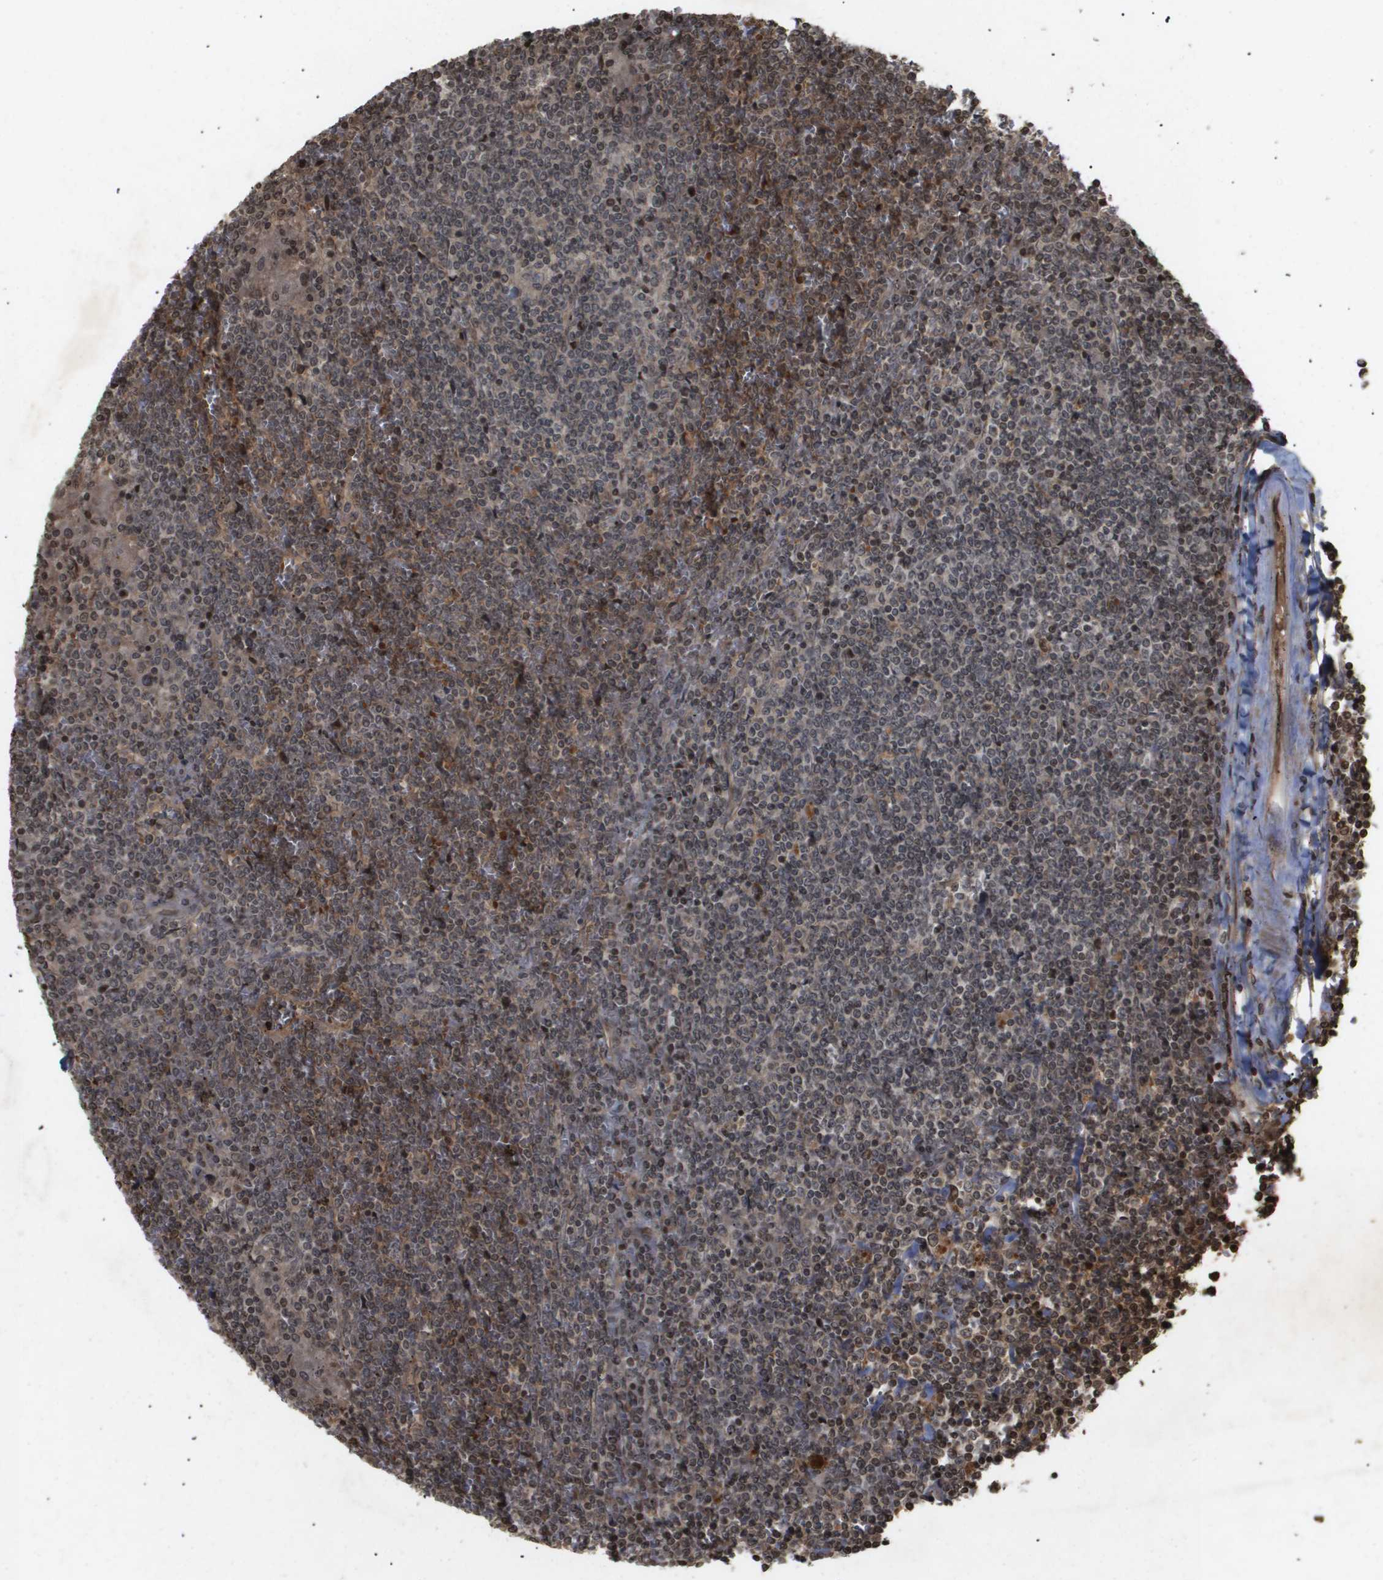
{"staining": {"intensity": "moderate", "quantity": "<25%", "location": "cytoplasmic/membranous,nuclear"}, "tissue": "lymphoma", "cell_type": "Tumor cells", "image_type": "cancer", "snomed": [{"axis": "morphology", "description": "Malignant lymphoma, non-Hodgkin's type, Low grade"}, {"axis": "topography", "description": "Spleen"}], "caption": "Immunohistochemical staining of human lymphoma reveals low levels of moderate cytoplasmic/membranous and nuclear expression in approximately <25% of tumor cells. (Brightfield microscopy of DAB IHC at high magnification).", "gene": "HSPA6", "patient": {"sex": "female", "age": 19}}